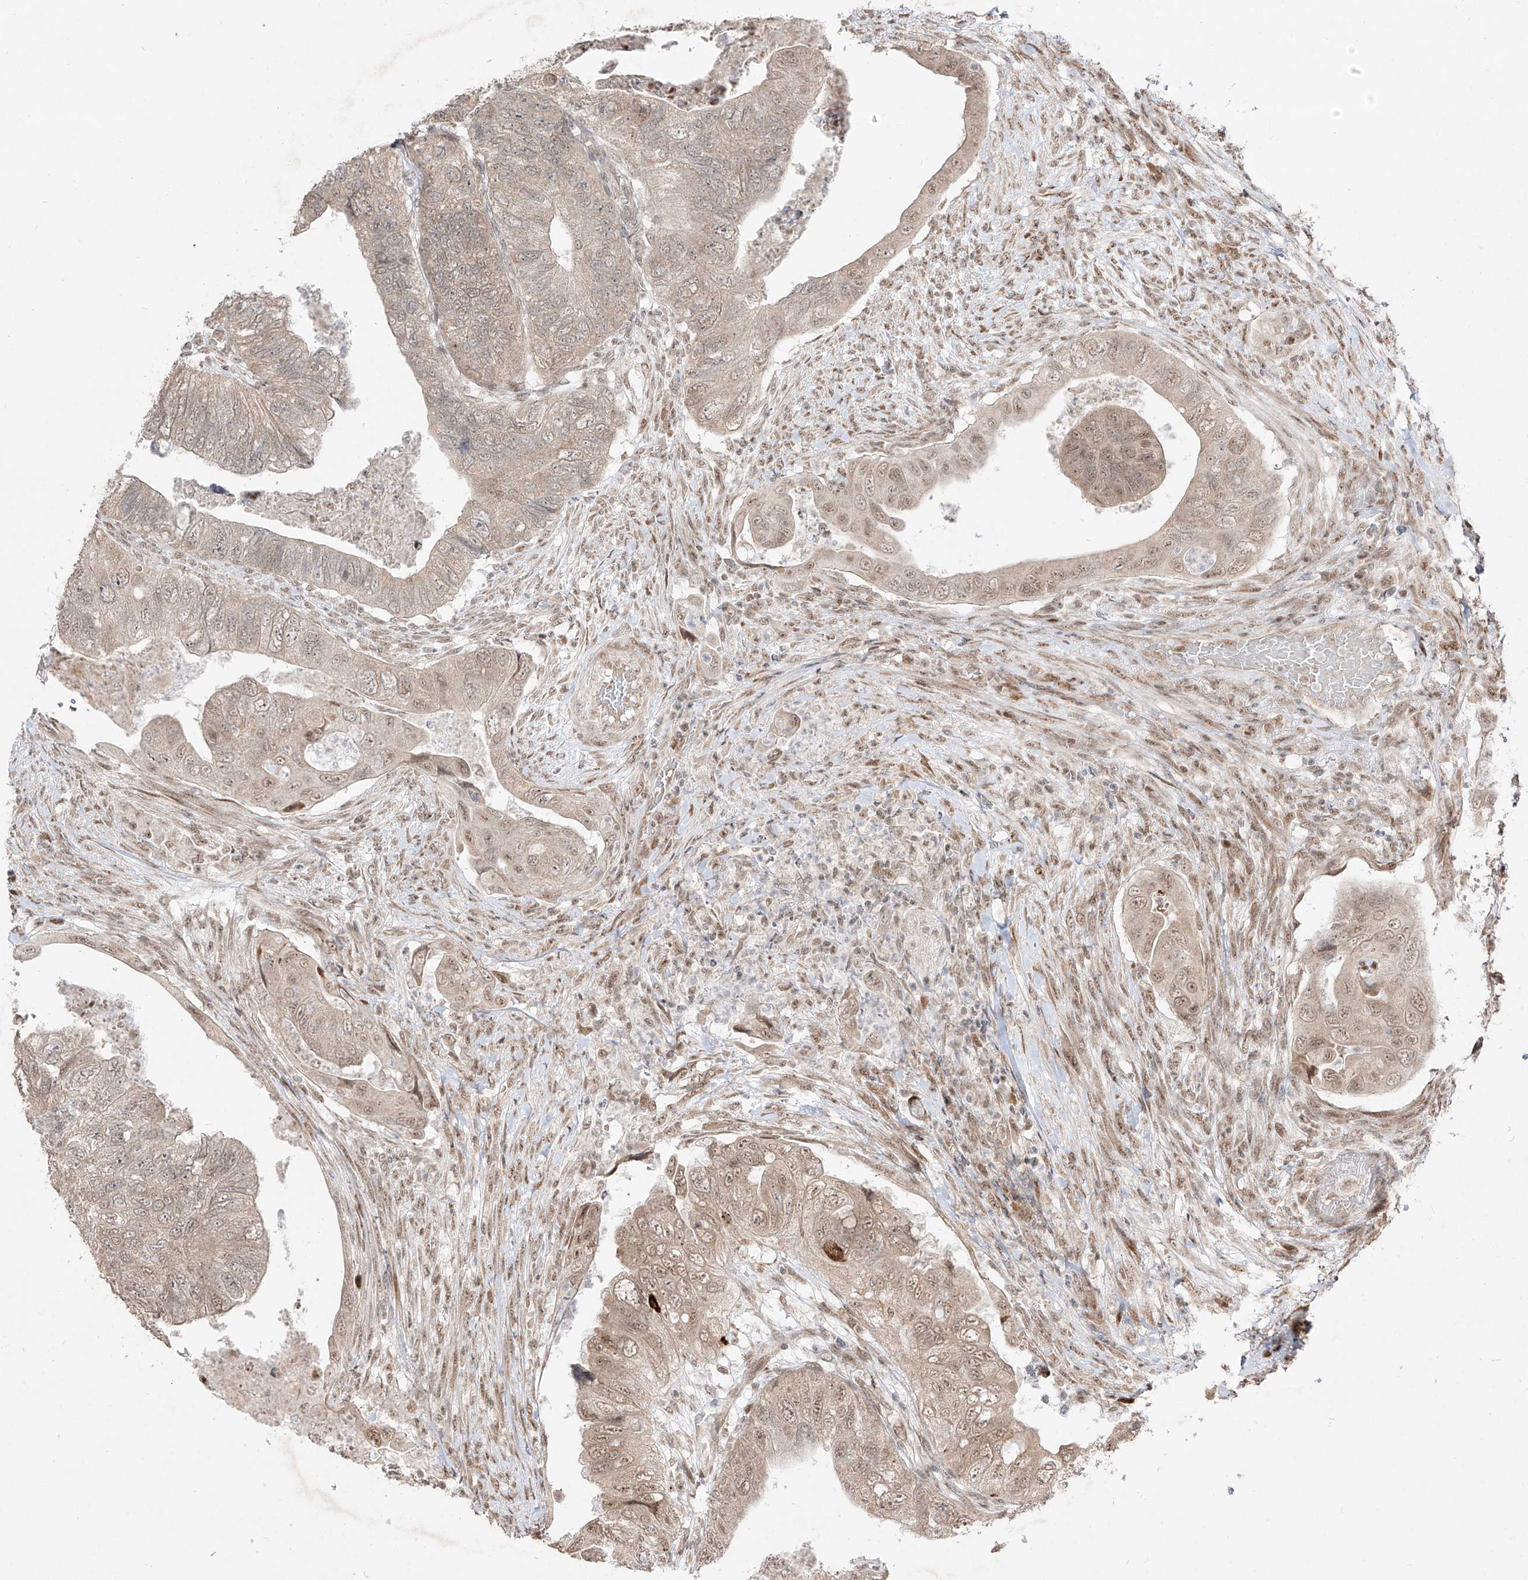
{"staining": {"intensity": "weak", "quantity": ">75%", "location": "cytoplasmic/membranous,nuclear"}, "tissue": "colorectal cancer", "cell_type": "Tumor cells", "image_type": "cancer", "snomed": [{"axis": "morphology", "description": "Adenocarcinoma, NOS"}, {"axis": "topography", "description": "Rectum"}], "caption": "Colorectal cancer stained for a protein (brown) reveals weak cytoplasmic/membranous and nuclear positive staining in about >75% of tumor cells.", "gene": "SNRNP27", "patient": {"sex": "male", "age": 63}}